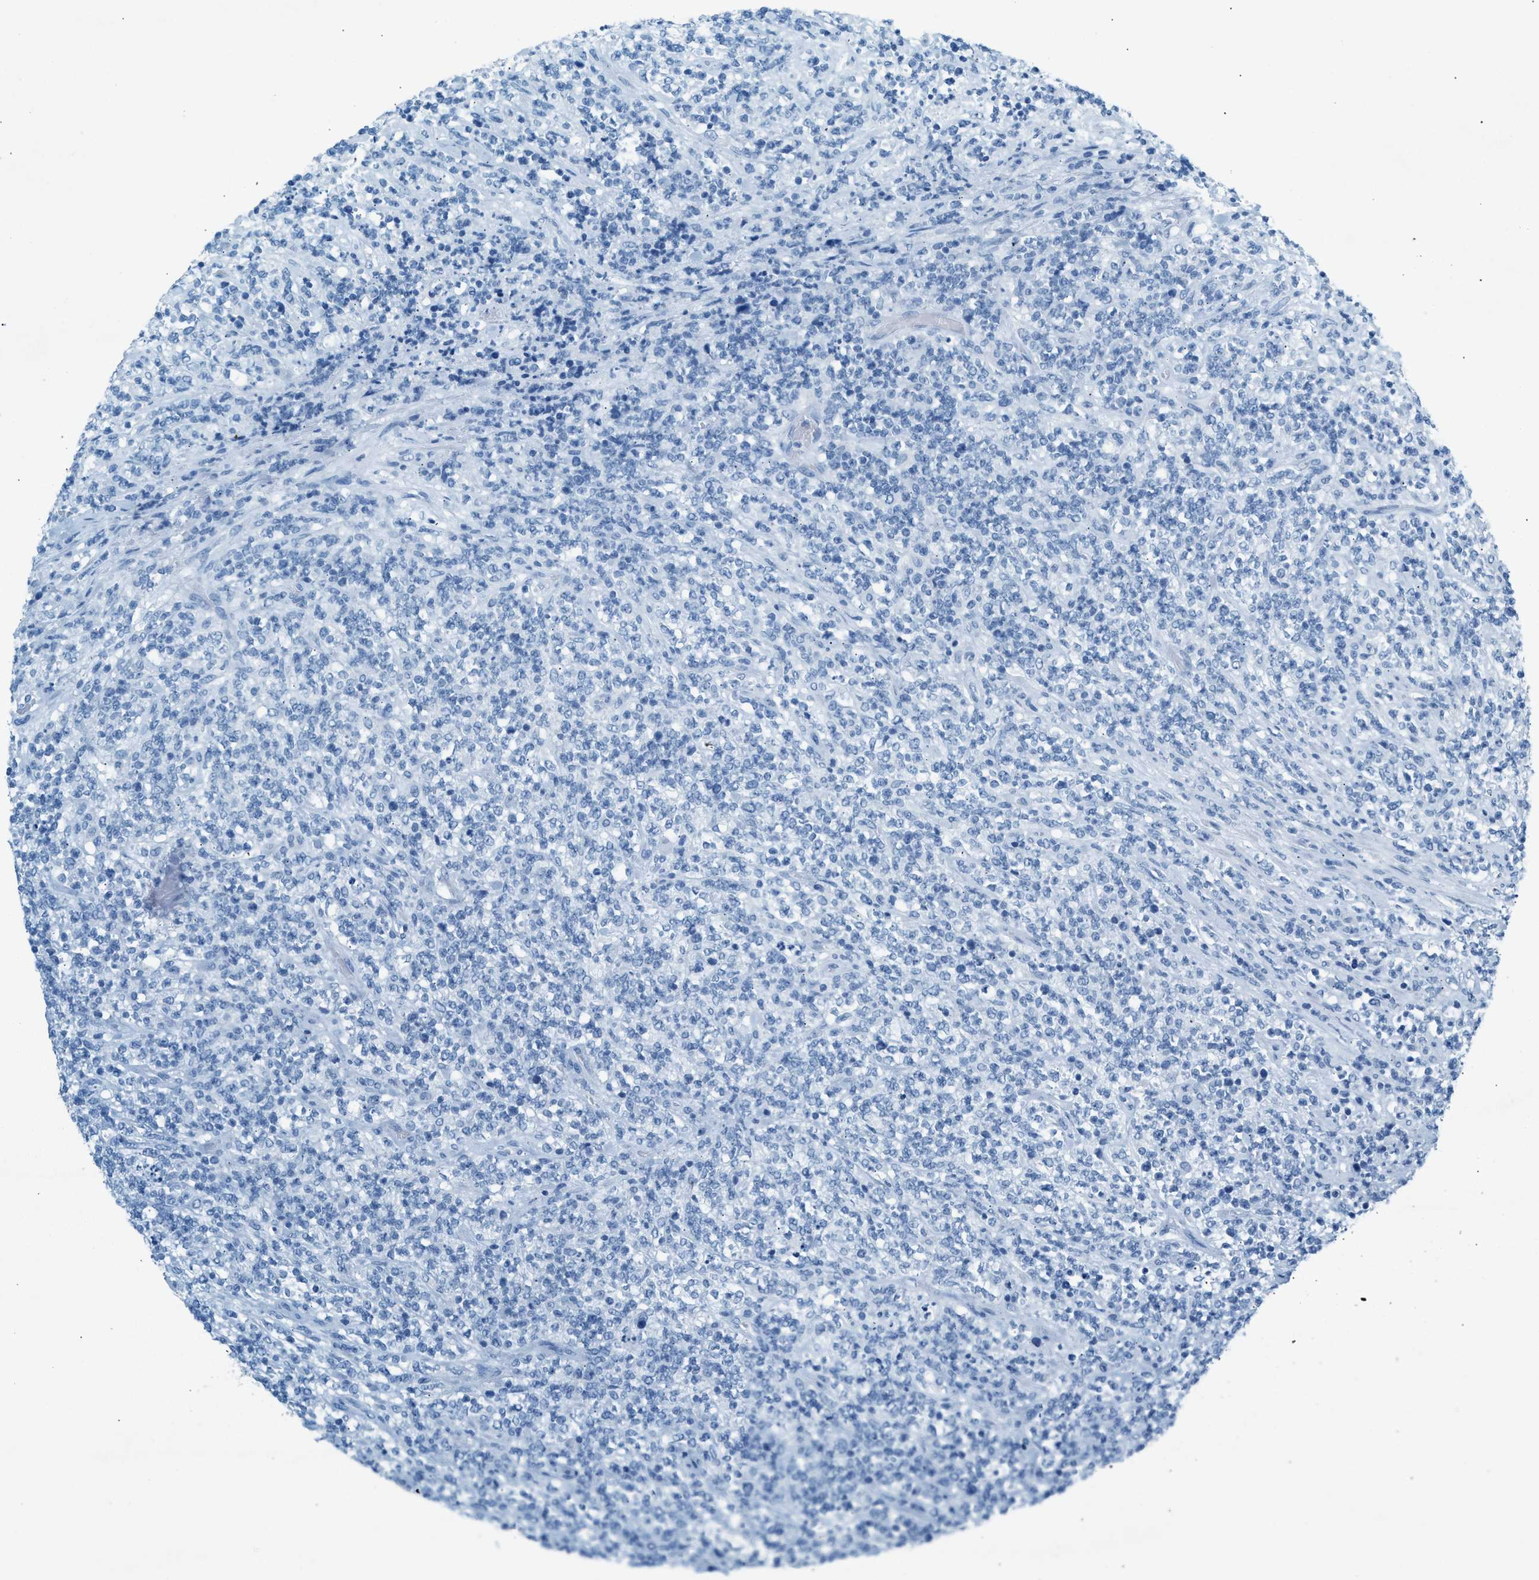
{"staining": {"intensity": "negative", "quantity": "none", "location": "none"}, "tissue": "lymphoma", "cell_type": "Tumor cells", "image_type": "cancer", "snomed": [{"axis": "morphology", "description": "Malignant lymphoma, non-Hodgkin's type, High grade"}, {"axis": "topography", "description": "Soft tissue"}], "caption": "Immunohistochemistry (IHC) histopathology image of human lymphoma stained for a protein (brown), which displays no staining in tumor cells.", "gene": "HHATL", "patient": {"sex": "male", "age": 18}}